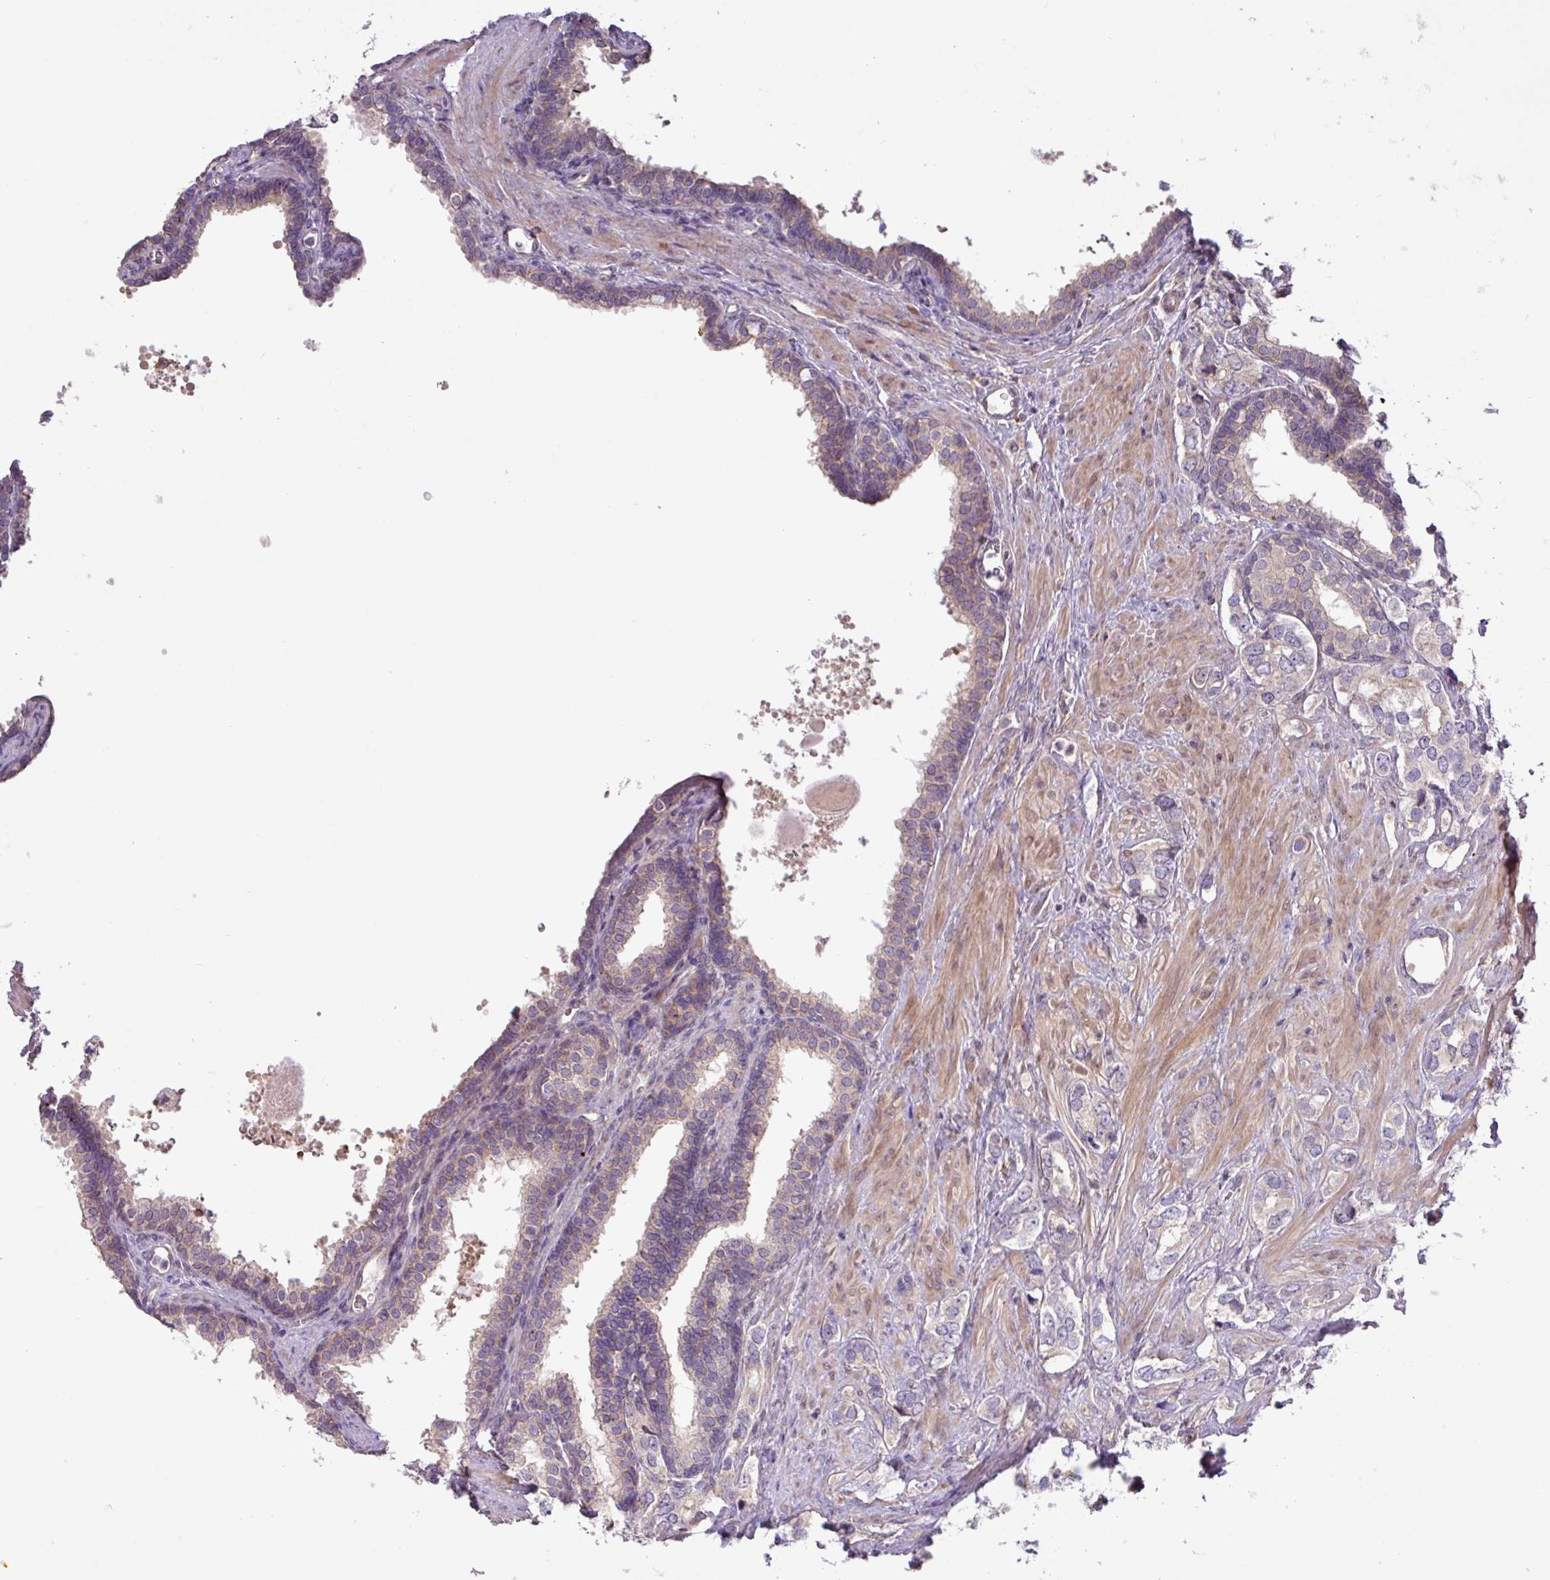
{"staining": {"intensity": "negative", "quantity": "none", "location": "none"}, "tissue": "prostate cancer", "cell_type": "Tumor cells", "image_type": "cancer", "snomed": [{"axis": "morphology", "description": "Adenocarcinoma, High grade"}, {"axis": "topography", "description": "Prostate"}], "caption": "Image shows no significant protein positivity in tumor cells of prostate adenocarcinoma (high-grade).", "gene": "ARHGEF25", "patient": {"sex": "male", "age": 66}}